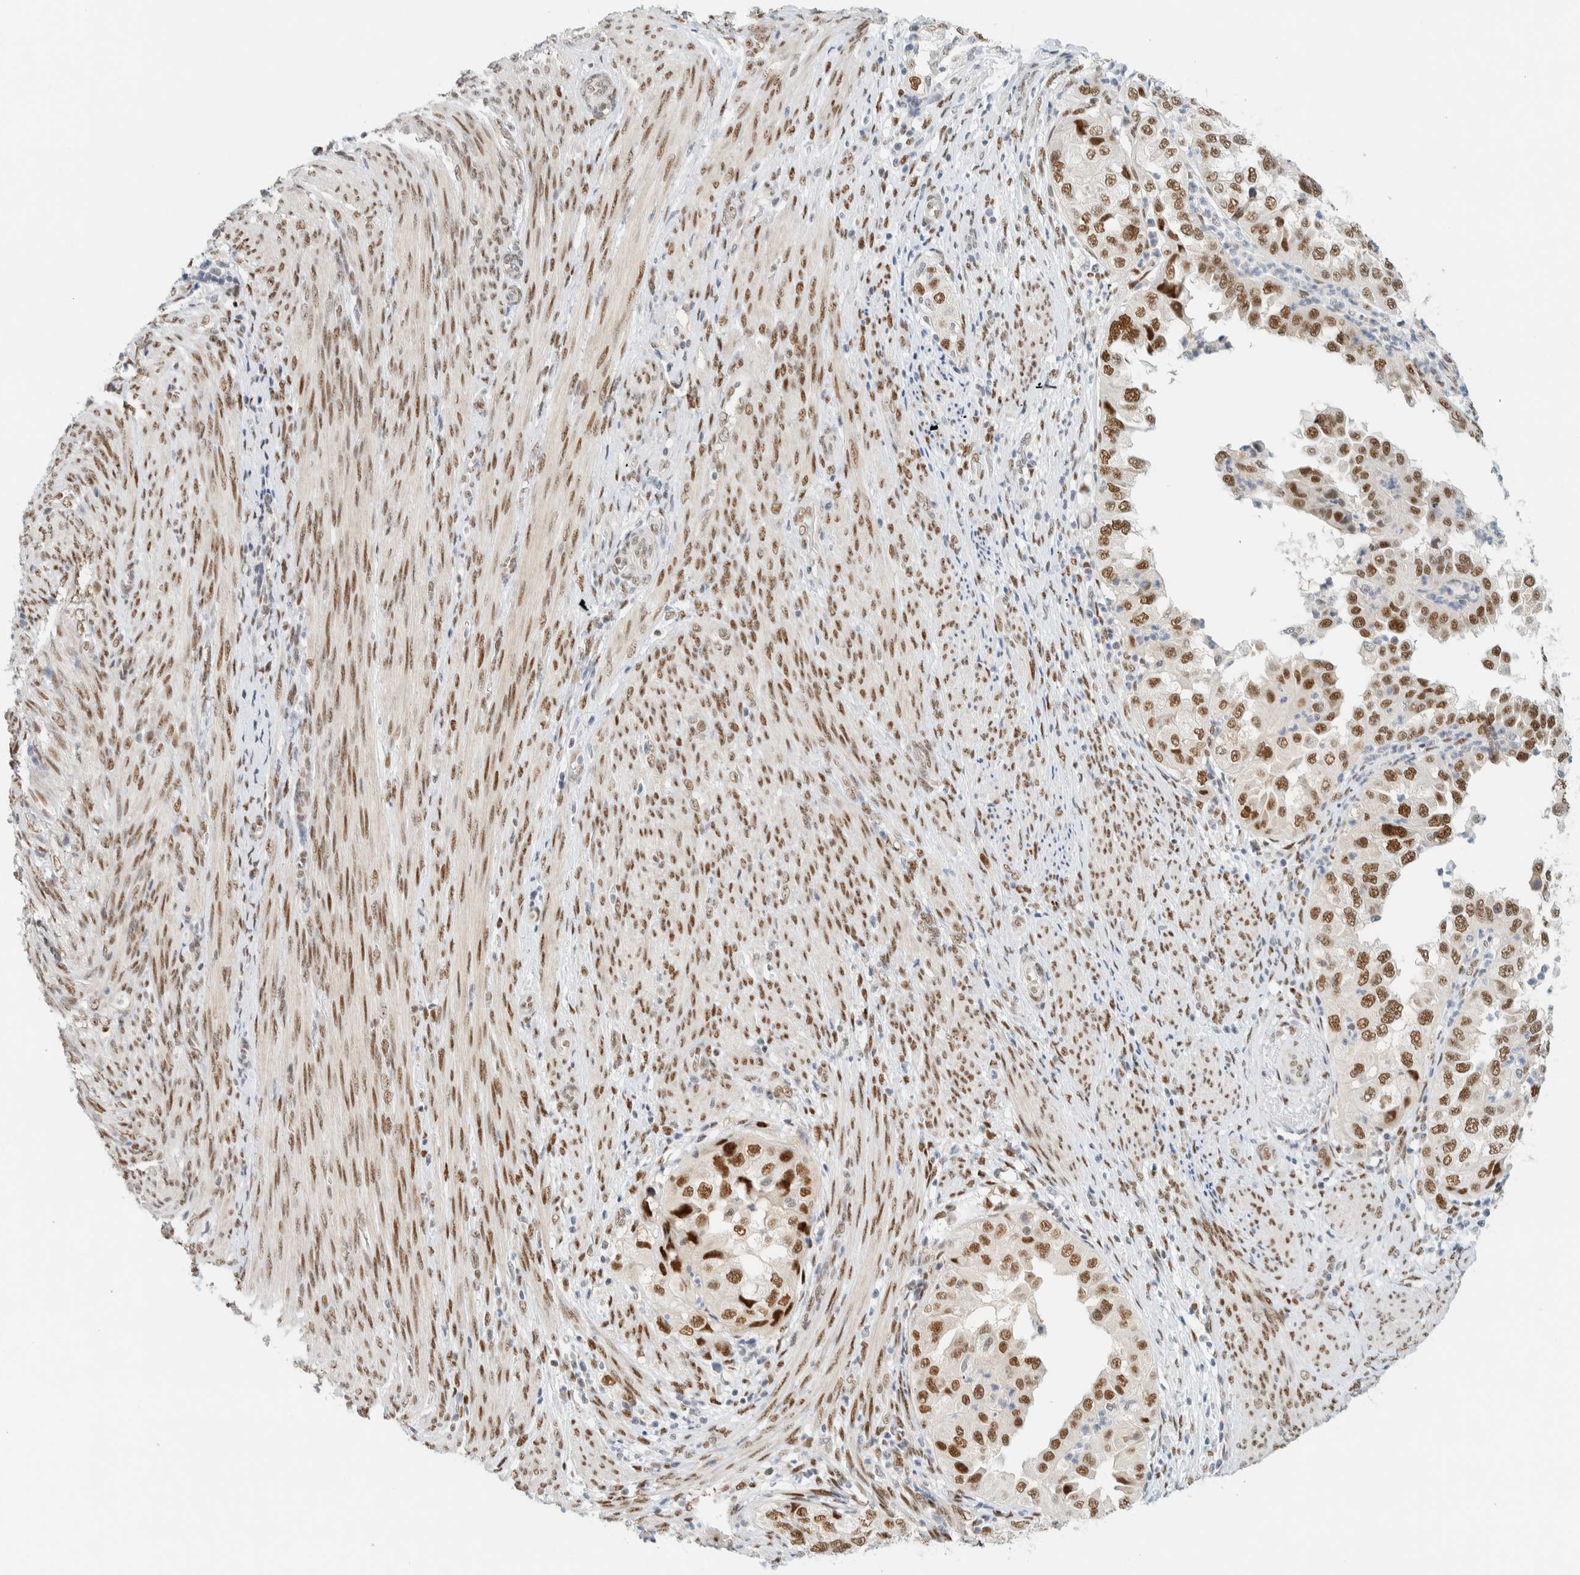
{"staining": {"intensity": "strong", "quantity": ">75%", "location": "nuclear"}, "tissue": "endometrial cancer", "cell_type": "Tumor cells", "image_type": "cancer", "snomed": [{"axis": "morphology", "description": "Adenocarcinoma, NOS"}, {"axis": "topography", "description": "Endometrium"}], "caption": "Endometrial adenocarcinoma tissue demonstrates strong nuclear expression in approximately >75% of tumor cells Using DAB (brown) and hematoxylin (blue) stains, captured at high magnification using brightfield microscopy.", "gene": "ZNF683", "patient": {"sex": "female", "age": 85}}